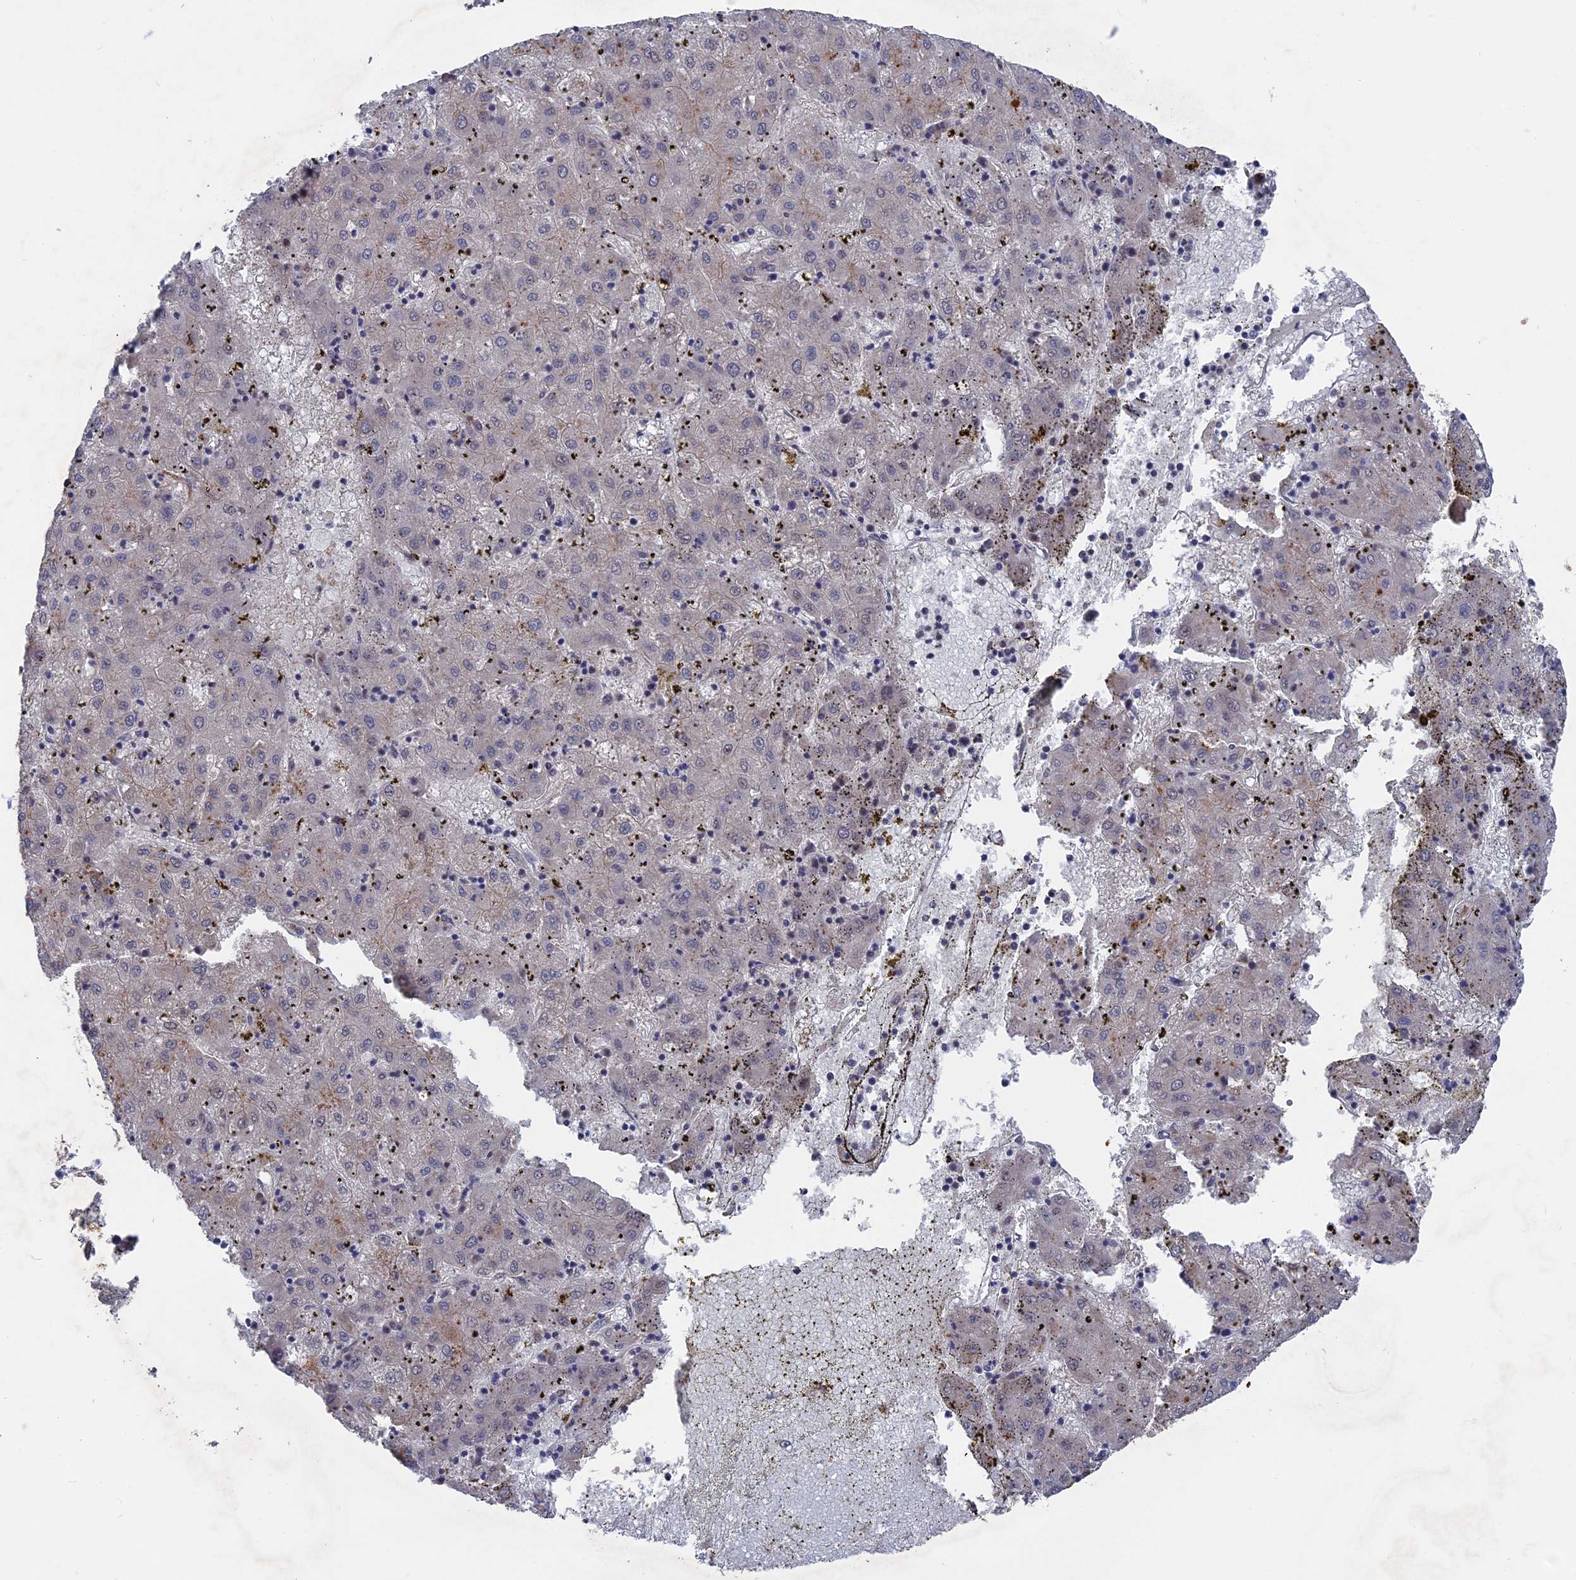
{"staining": {"intensity": "negative", "quantity": "none", "location": "none"}, "tissue": "liver cancer", "cell_type": "Tumor cells", "image_type": "cancer", "snomed": [{"axis": "morphology", "description": "Carcinoma, Hepatocellular, NOS"}, {"axis": "topography", "description": "Liver"}], "caption": "Tumor cells show no significant protein staining in liver hepatocellular carcinoma. Brightfield microscopy of immunohistochemistry (IHC) stained with DAB (3,3'-diaminobenzidine) (brown) and hematoxylin (blue), captured at high magnification.", "gene": "NOSIP", "patient": {"sex": "male", "age": 72}}